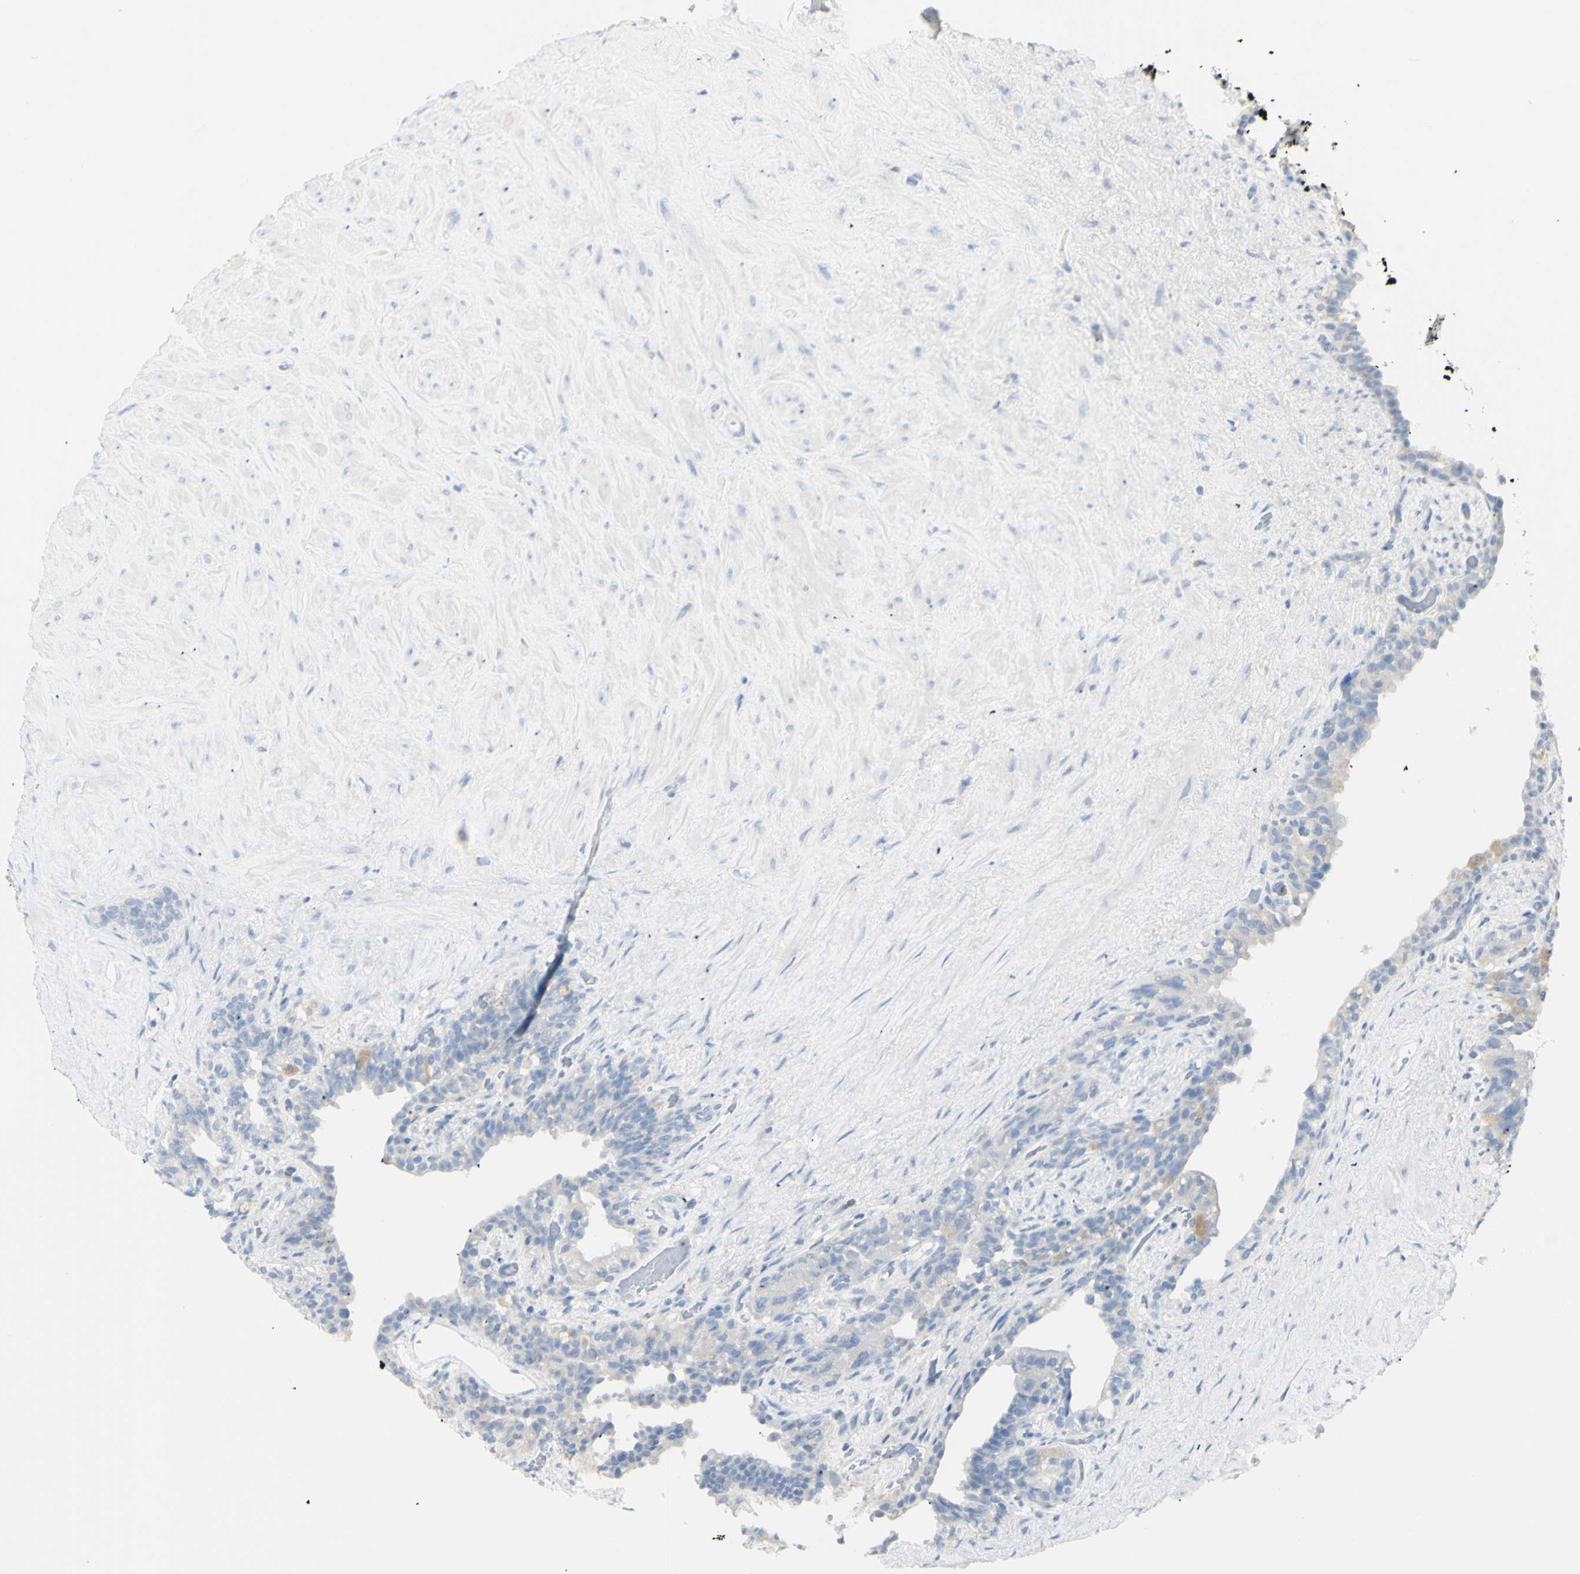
{"staining": {"intensity": "weak", "quantity": "<25%", "location": "cytoplasmic/membranous"}, "tissue": "seminal vesicle", "cell_type": "Glandular cells", "image_type": "normal", "snomed": [{"axis": "morphology", "description": "Normal tissue, NOS"}, {"axis": "topography", "description": "Seminal veicle"}], "caption": "A histopathology image of human seminal vesicle is negative for staining in glandular cells. (Brightfield microscopy of DAB (3,3'-diaminobenzidine) immunohistochemistry (IHC) at high magnification).", "gene": "LETM1", "patient": {"sex": "male", "age": 63}}